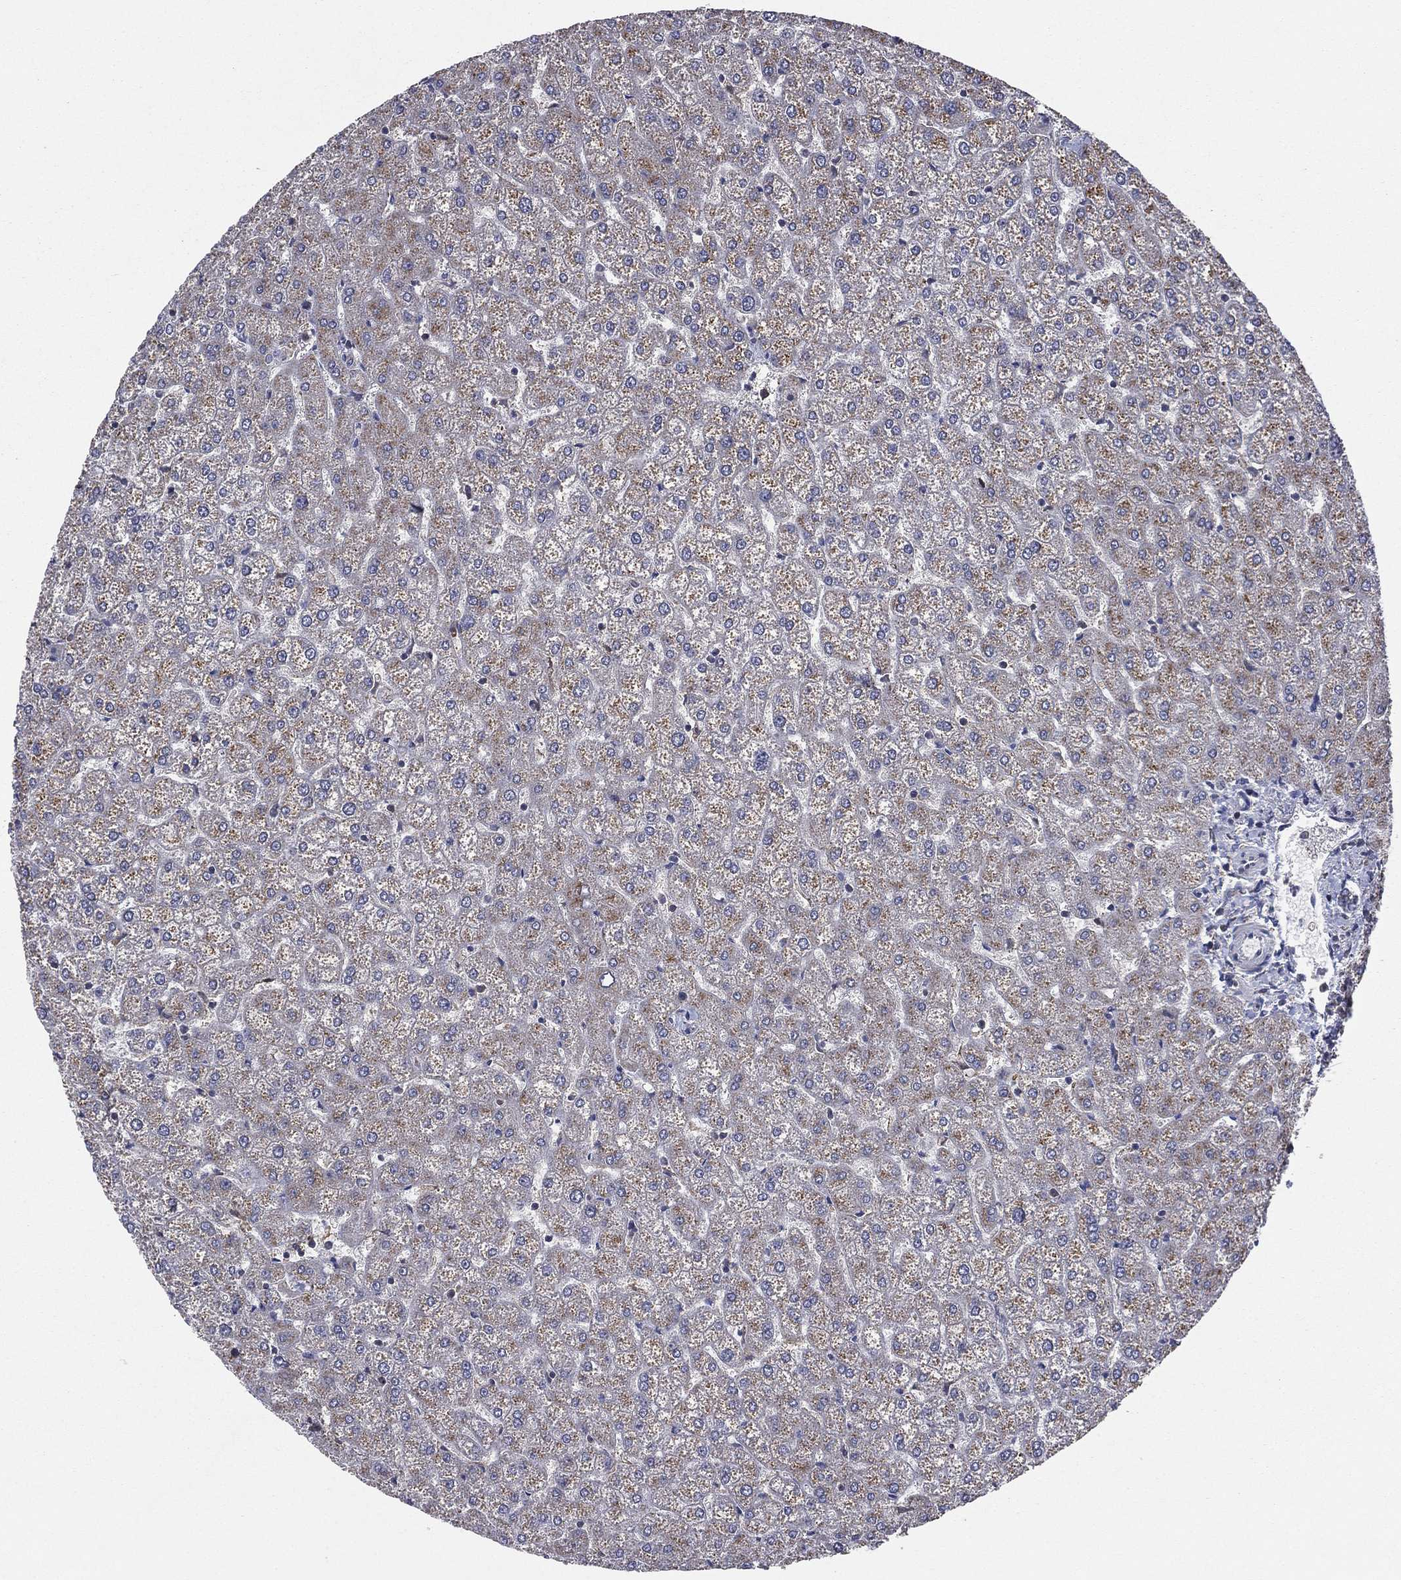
{"staining": {"intensity": "negative", "quantity": "none", "location": "none"}, "tissue": "liver", "cell_type": "Cholangiocytes", "image_type": "normal", "snomed": [{"axis": "morphology", "description": "Normal tissue, NOS"}, {"axis": "topography", "description": "Liver"}], "caption": "Immunohistochemistry of unremarkable liver shows no staining in cholangiocytes. (DAB (3,3'-diaminobenzidine) immunohistochemistry visualized using brightfield microscopy, high magnification).", "gene": "C2orf76", "patient": {"sex": "female", "age": 32}}